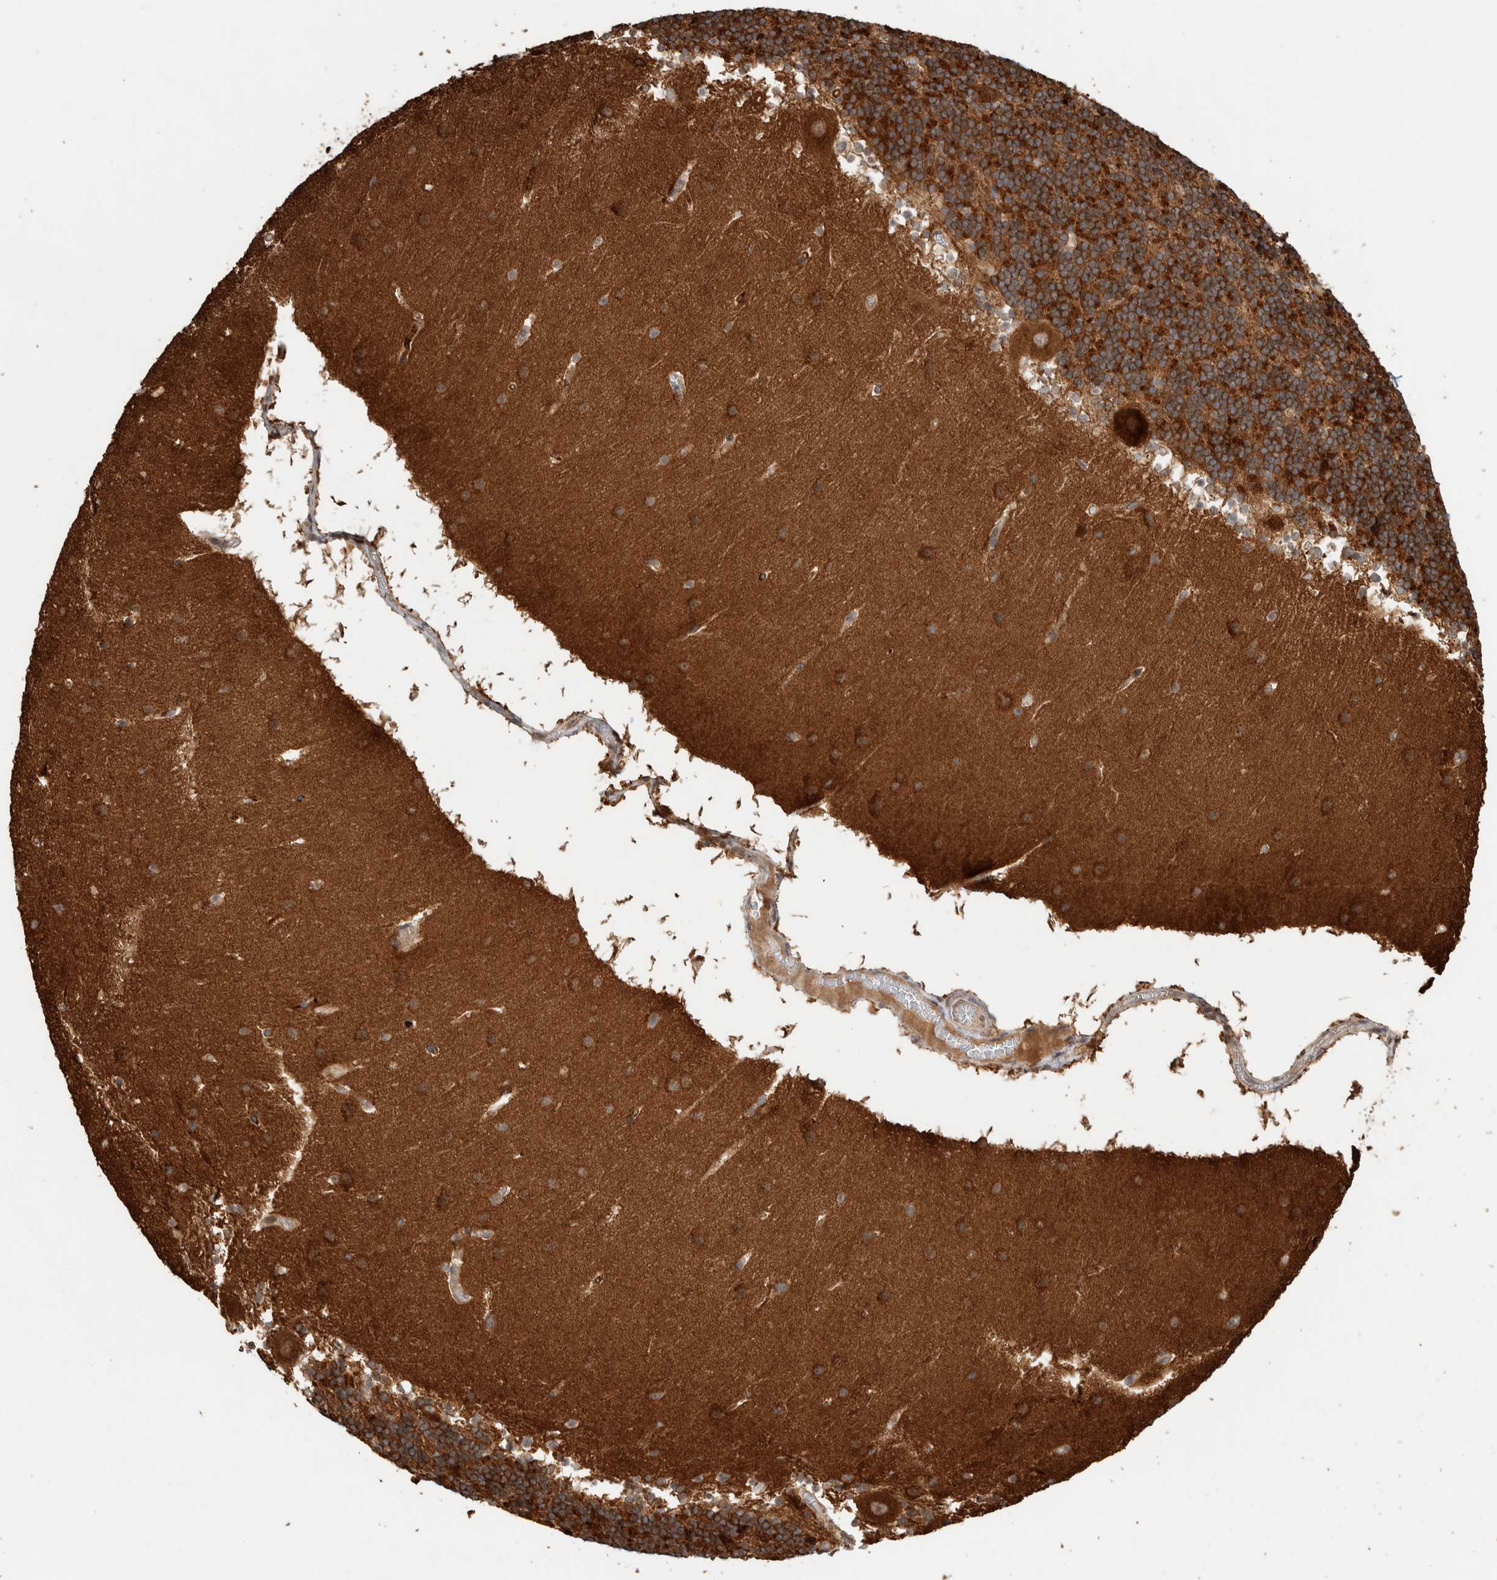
{"staining": {"intensity": "strong", "quantity": ">75%", "location": "cytoplasmic/membranous"}, "tissue": "cerebellum", "cell_type": "Cells in granular layer", "image_type": "normal", "snomed": [{"axis": "morphology", "description": "Normal tissue, NOS"}, {"axis": "topography", "description": "Cerebellum"}], "caption": "A micrograph of cerebellum stained for a protein shows strong cytoplasmic/membranous brown staining in cells in granular layer.", "gene": "VPS53", "patient": {"sex": "male", "age": 45}}